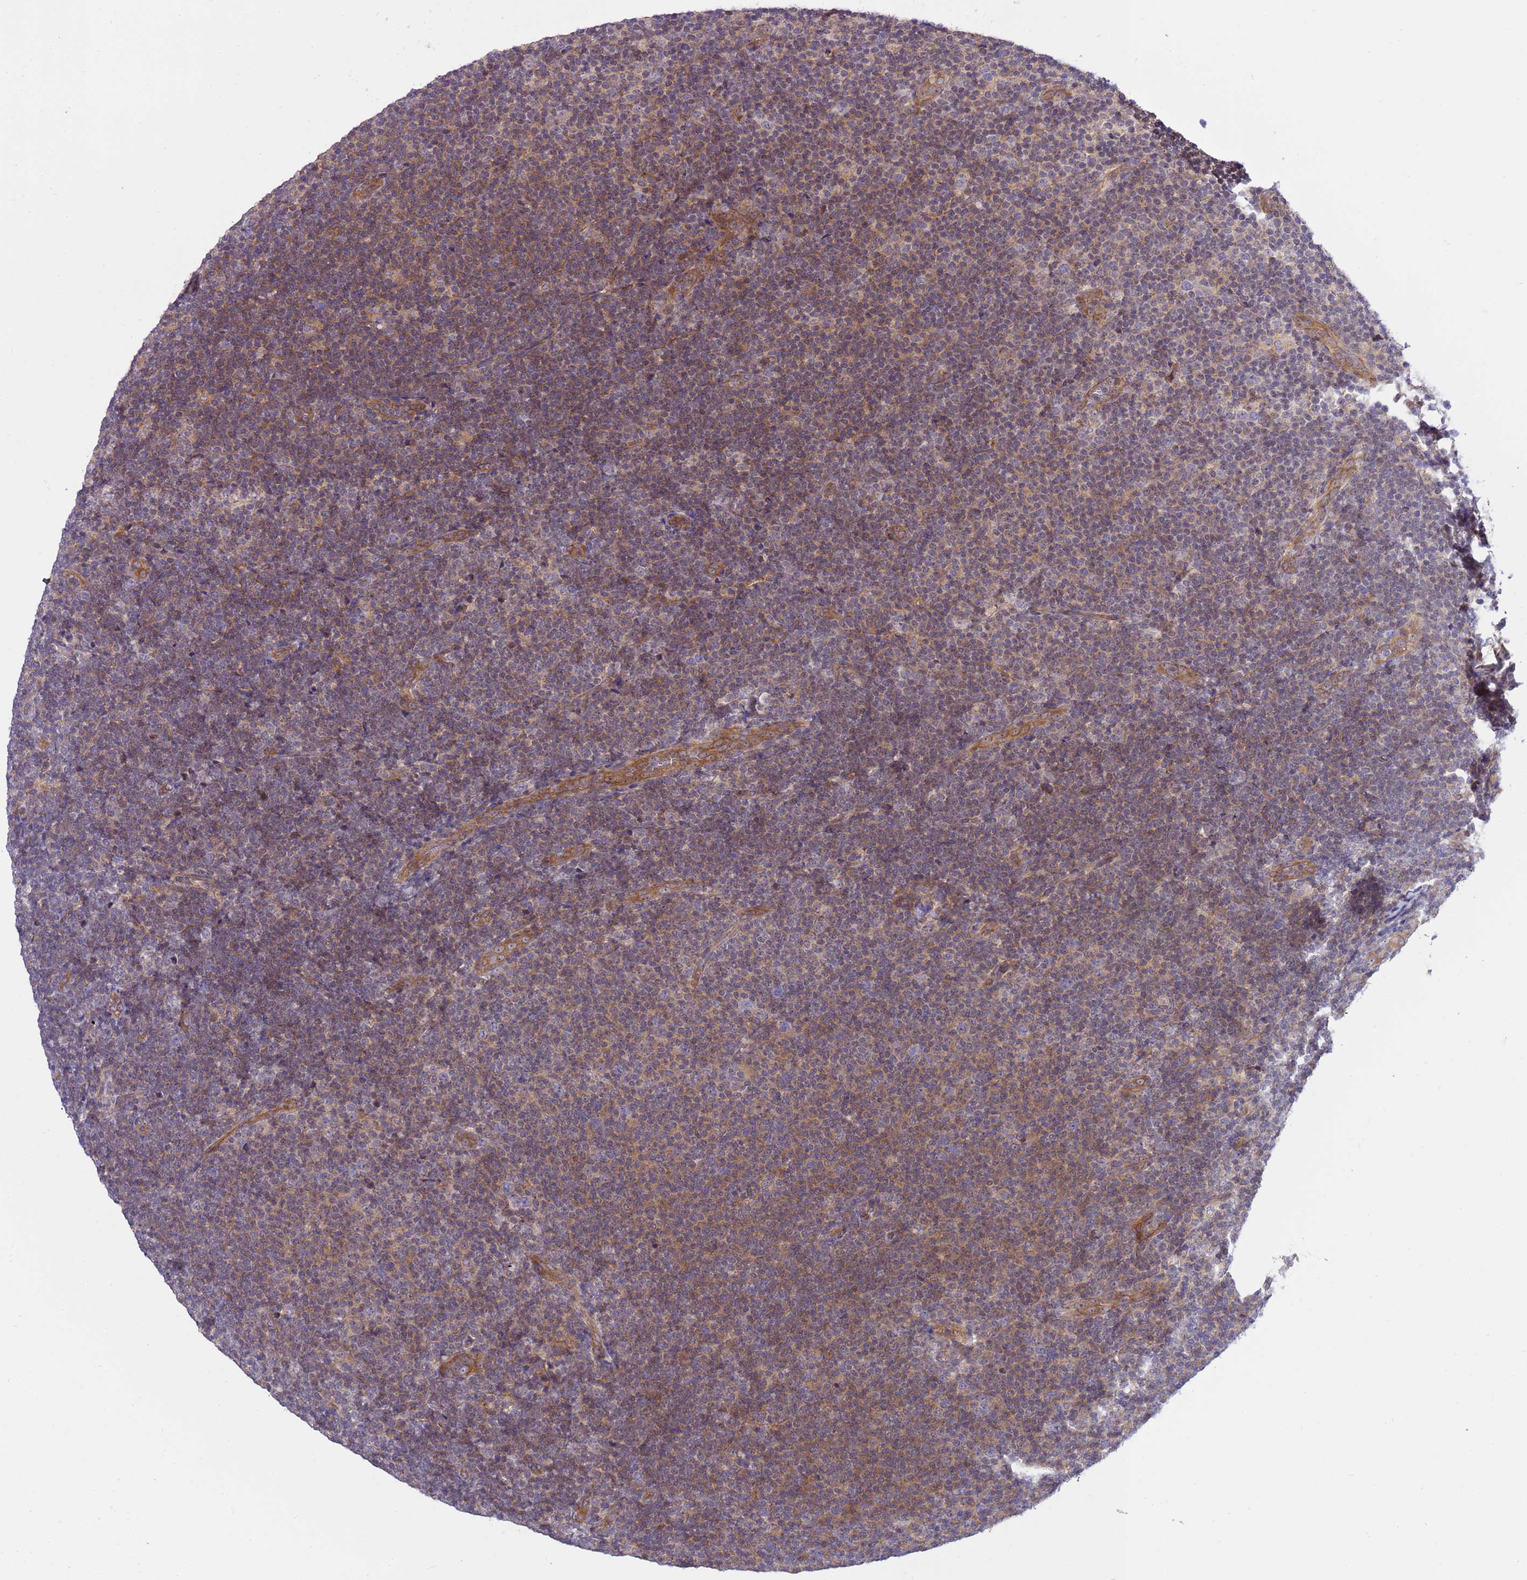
{"staining": {"intensity": "weak", "quantity": "25%-75%", "location": "cytoplasmic/membranous"}, "tissue": "lymphoma", "cell_type": "Tumor cells", "image_type": "cancer", "snomed": [{"axis": "morphology", "description": "Malignant lymphoma, non-Hodgkin's type, Low grade"}, {"axis": "topography", "description": "Lymph node"}], "caption": "High-power microscopy captured an IHC micrograph of low-grade malignant lymphoma, non-Hodgkin's type, revealing weak cytoplasmic/membranous expression in about 25%-75% of tumor cells. (IHC, brightfield microscopy, high magnification).", "gene": "SMCO3", "patient": {"sex": "male", "age": 66}}